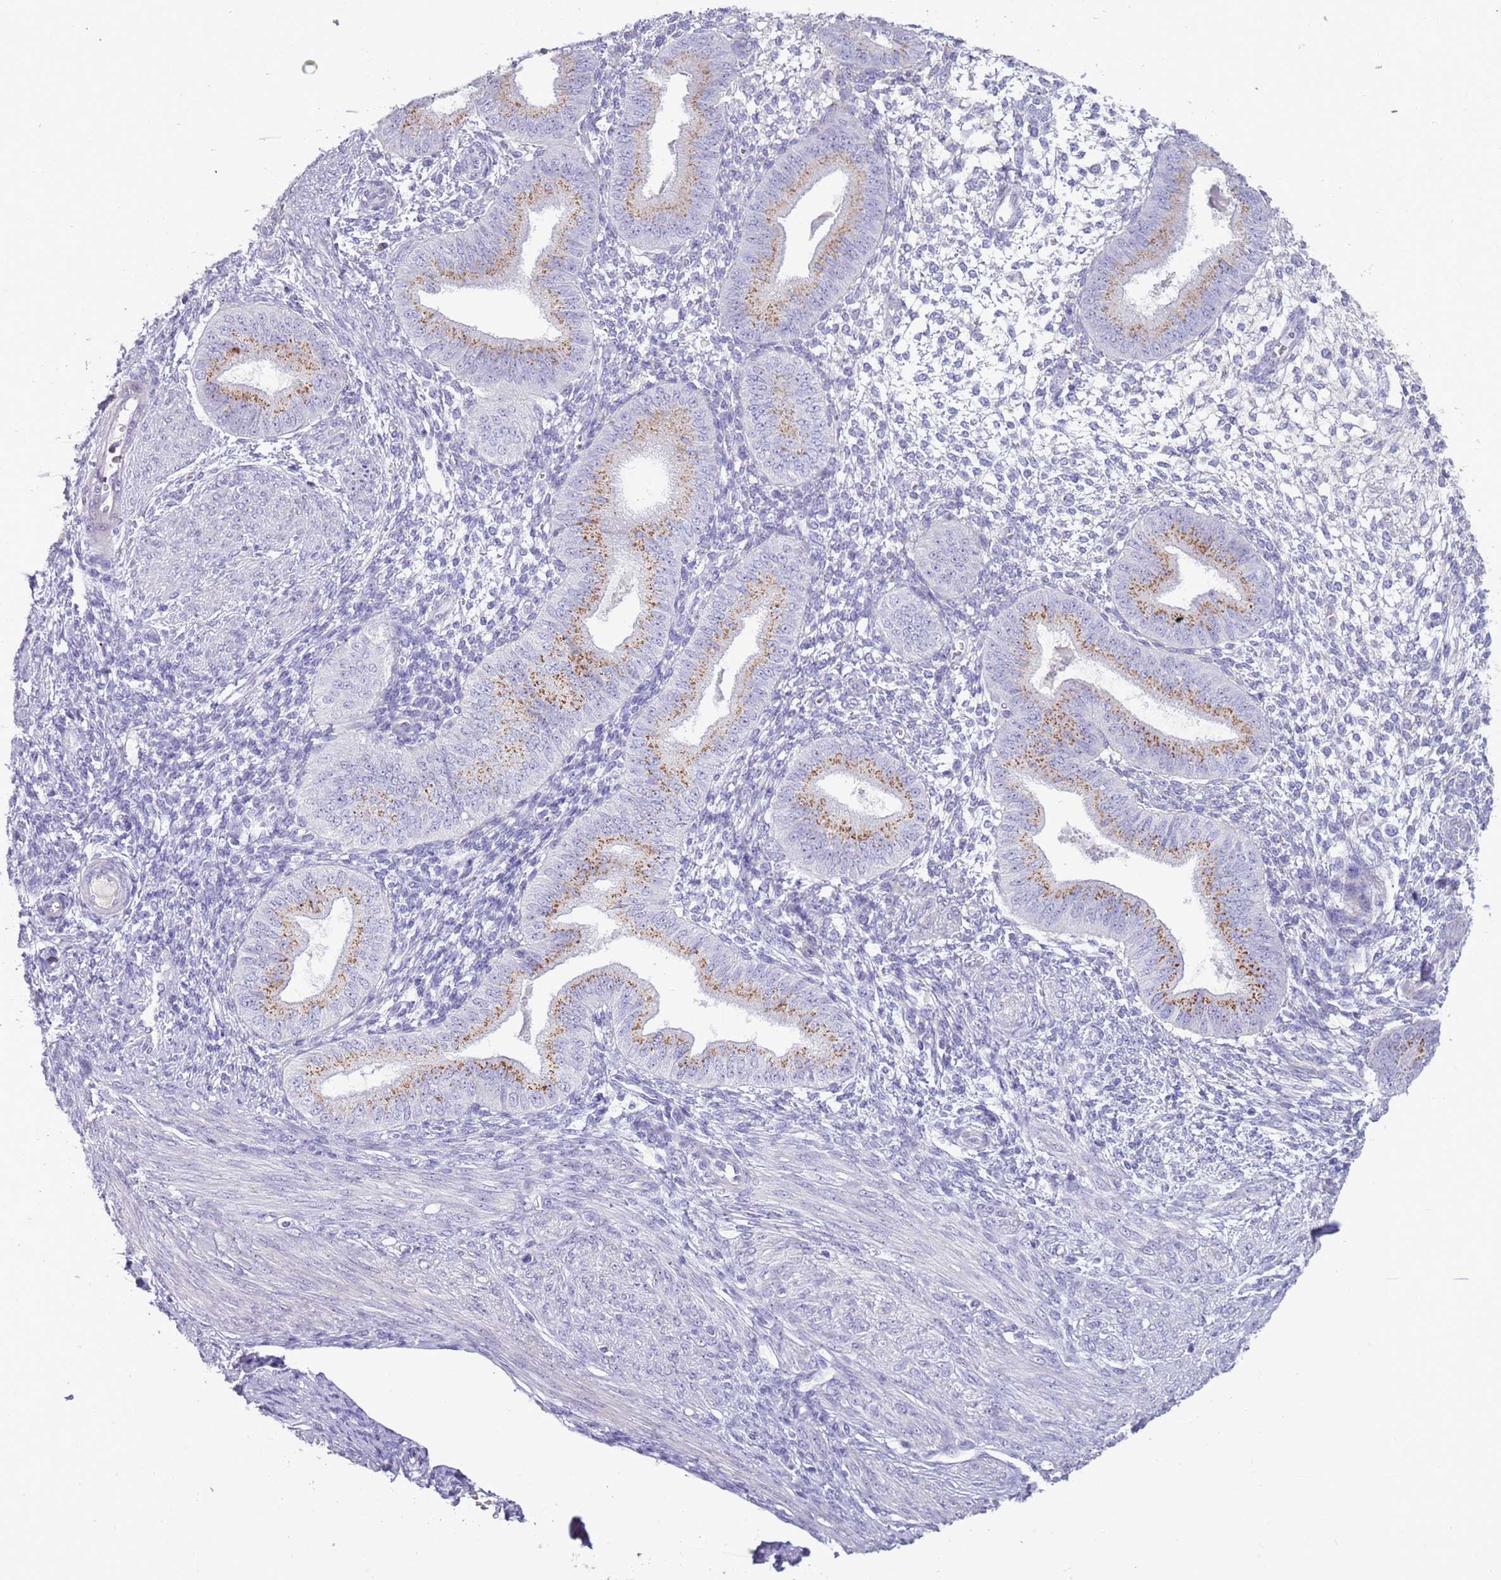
{"staining": {"intensity": "negative", "quantity": "none", "location": "none"}, "tissue": "endometrium", "cell_type": "Cells in endometrial stroma", "image_type": "normal", "snomed": [{"axis": "morphology", "description": "Normal tissue, NOS"}, {"axis": "topography", "description": "Endometrium"}], "caption": "The micrograph exhibits no significant positivity in cells in endometrial stroma of endometrium. (Brightfield microscopy of DAB (3,3'-diaminobenzidine) immunohistochemistry (IHC) at high magnification).", "gene": "NBPF4", "patient": {"sex": "female", "age": 49}}